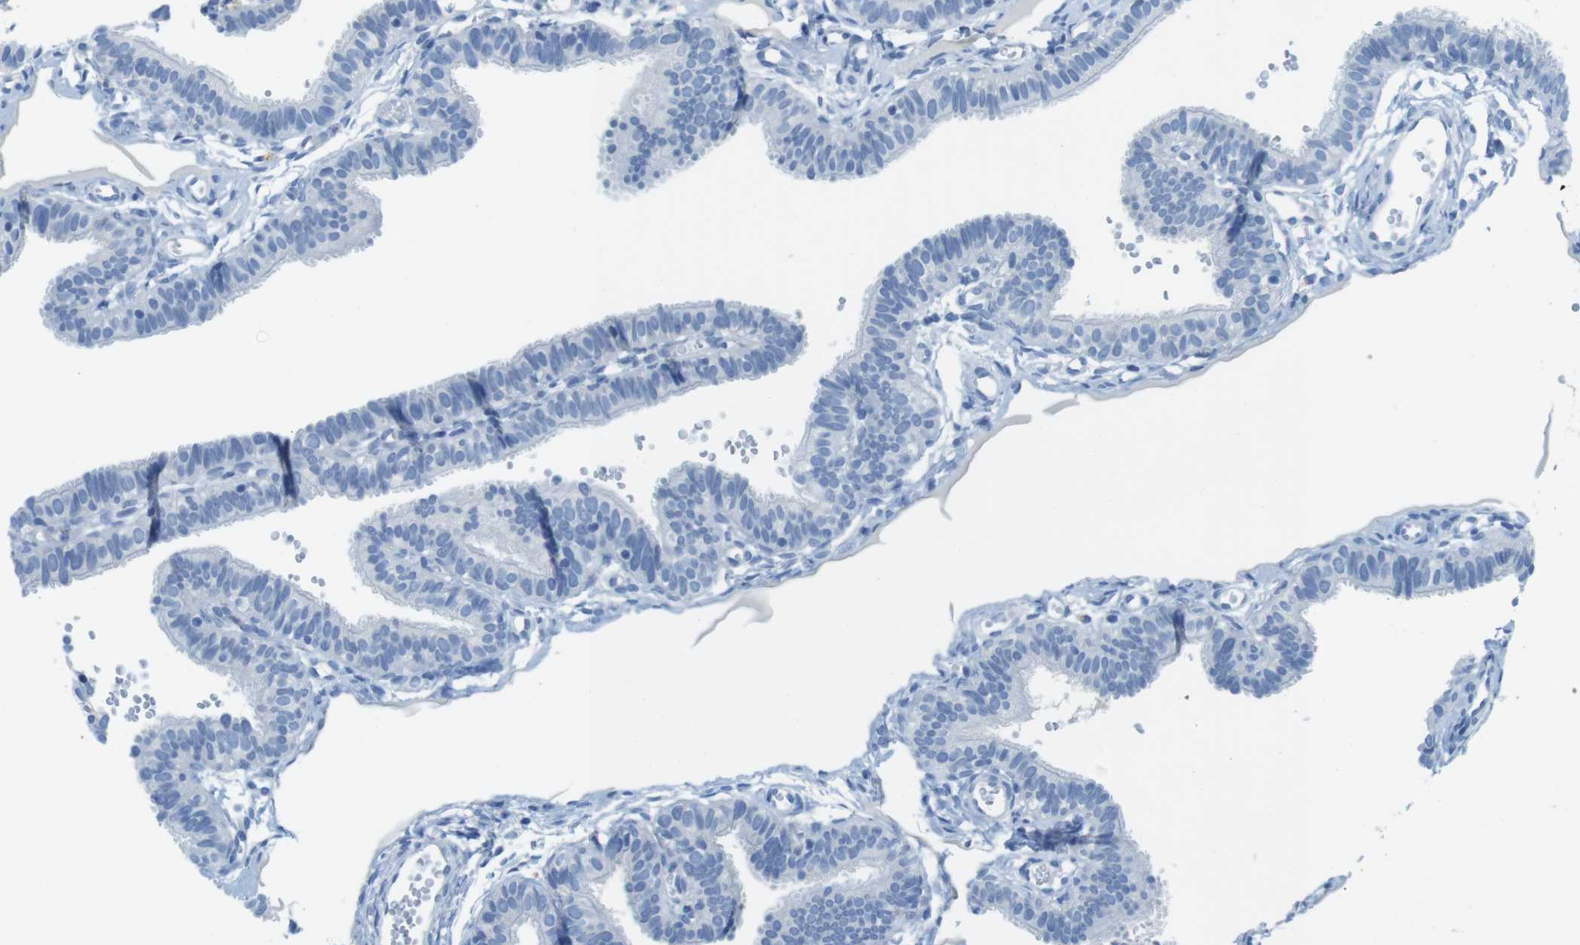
{"staining": {"intensity": "negative", "quantity": "none", "location": "none"}, "tissue": "fallopian tube", "cell_type": "Glandular cells", "image_type": "normal", "snomed": [{"axis": "morphology", "description": "Normal tissue, NOS"}, {"axis": "topography", "description": "Fallopian tube"}, {"axis": "topography", "description": "Placenta"}], "caption": "This is an IHC micrograph of unremarkable human fallopian tube. There is no expression in glandular cells.", "gene": "CD320", "patient": {"sex": "female", "age": 34}}